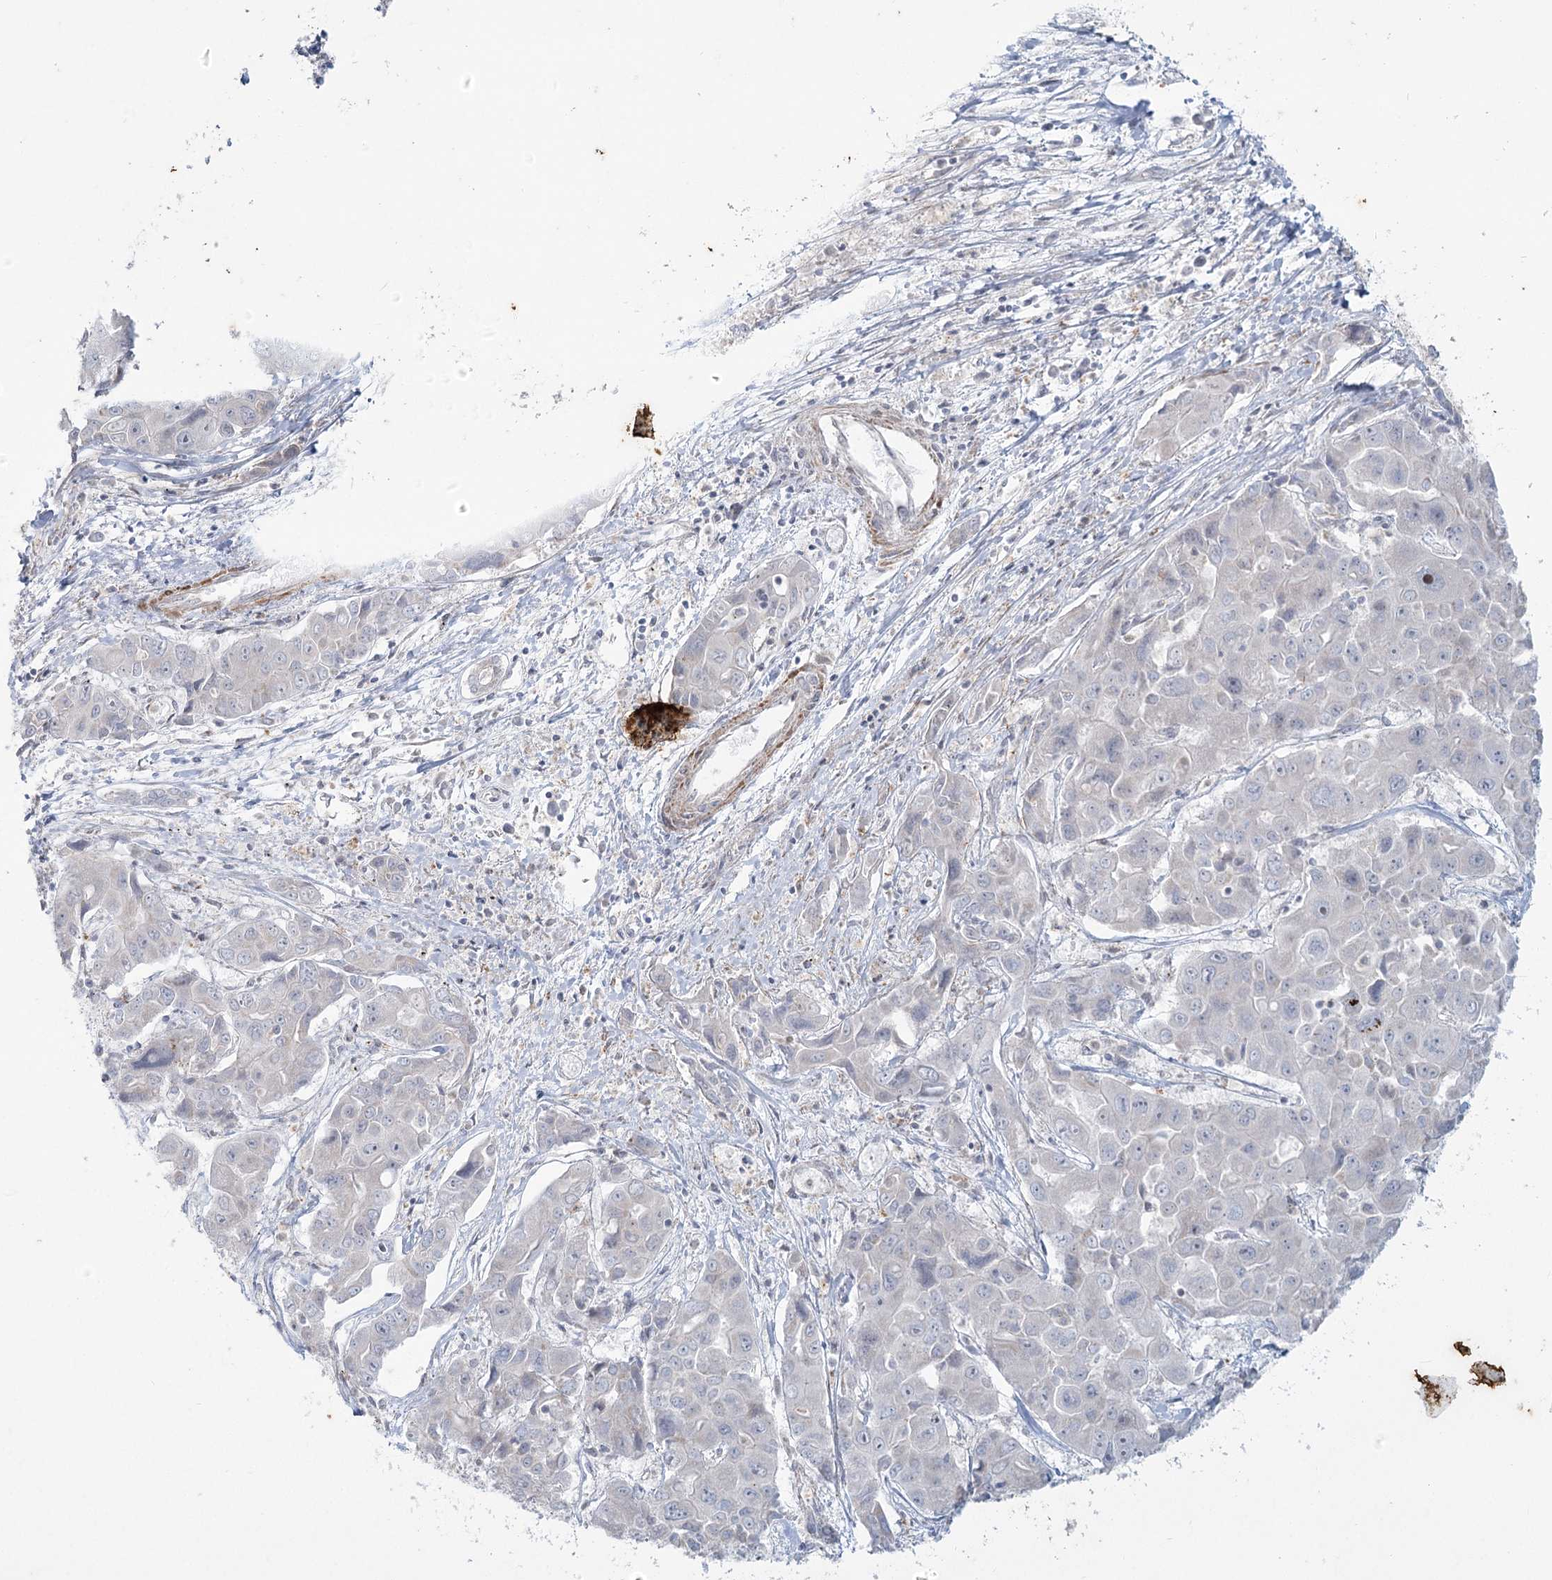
{"staining": {"intensity": "negative", "quantity": "none", "location": "none"}, "tissue": "liver cancer", "cell_type": "Tumor cells", "image_type": "cancer", "snomed": [{"axis": "morphology", "description": "Cholangiocarcinoma"}, {"axis": "topography", "description": "Liver"}], "caption": "High power microscopy histopathology image of an IHC histopathology image of liver cancer, revealing no significant staining in tumor cells.", "gene": "MTG1", "patient": {"sex": "male", "age": 67}}